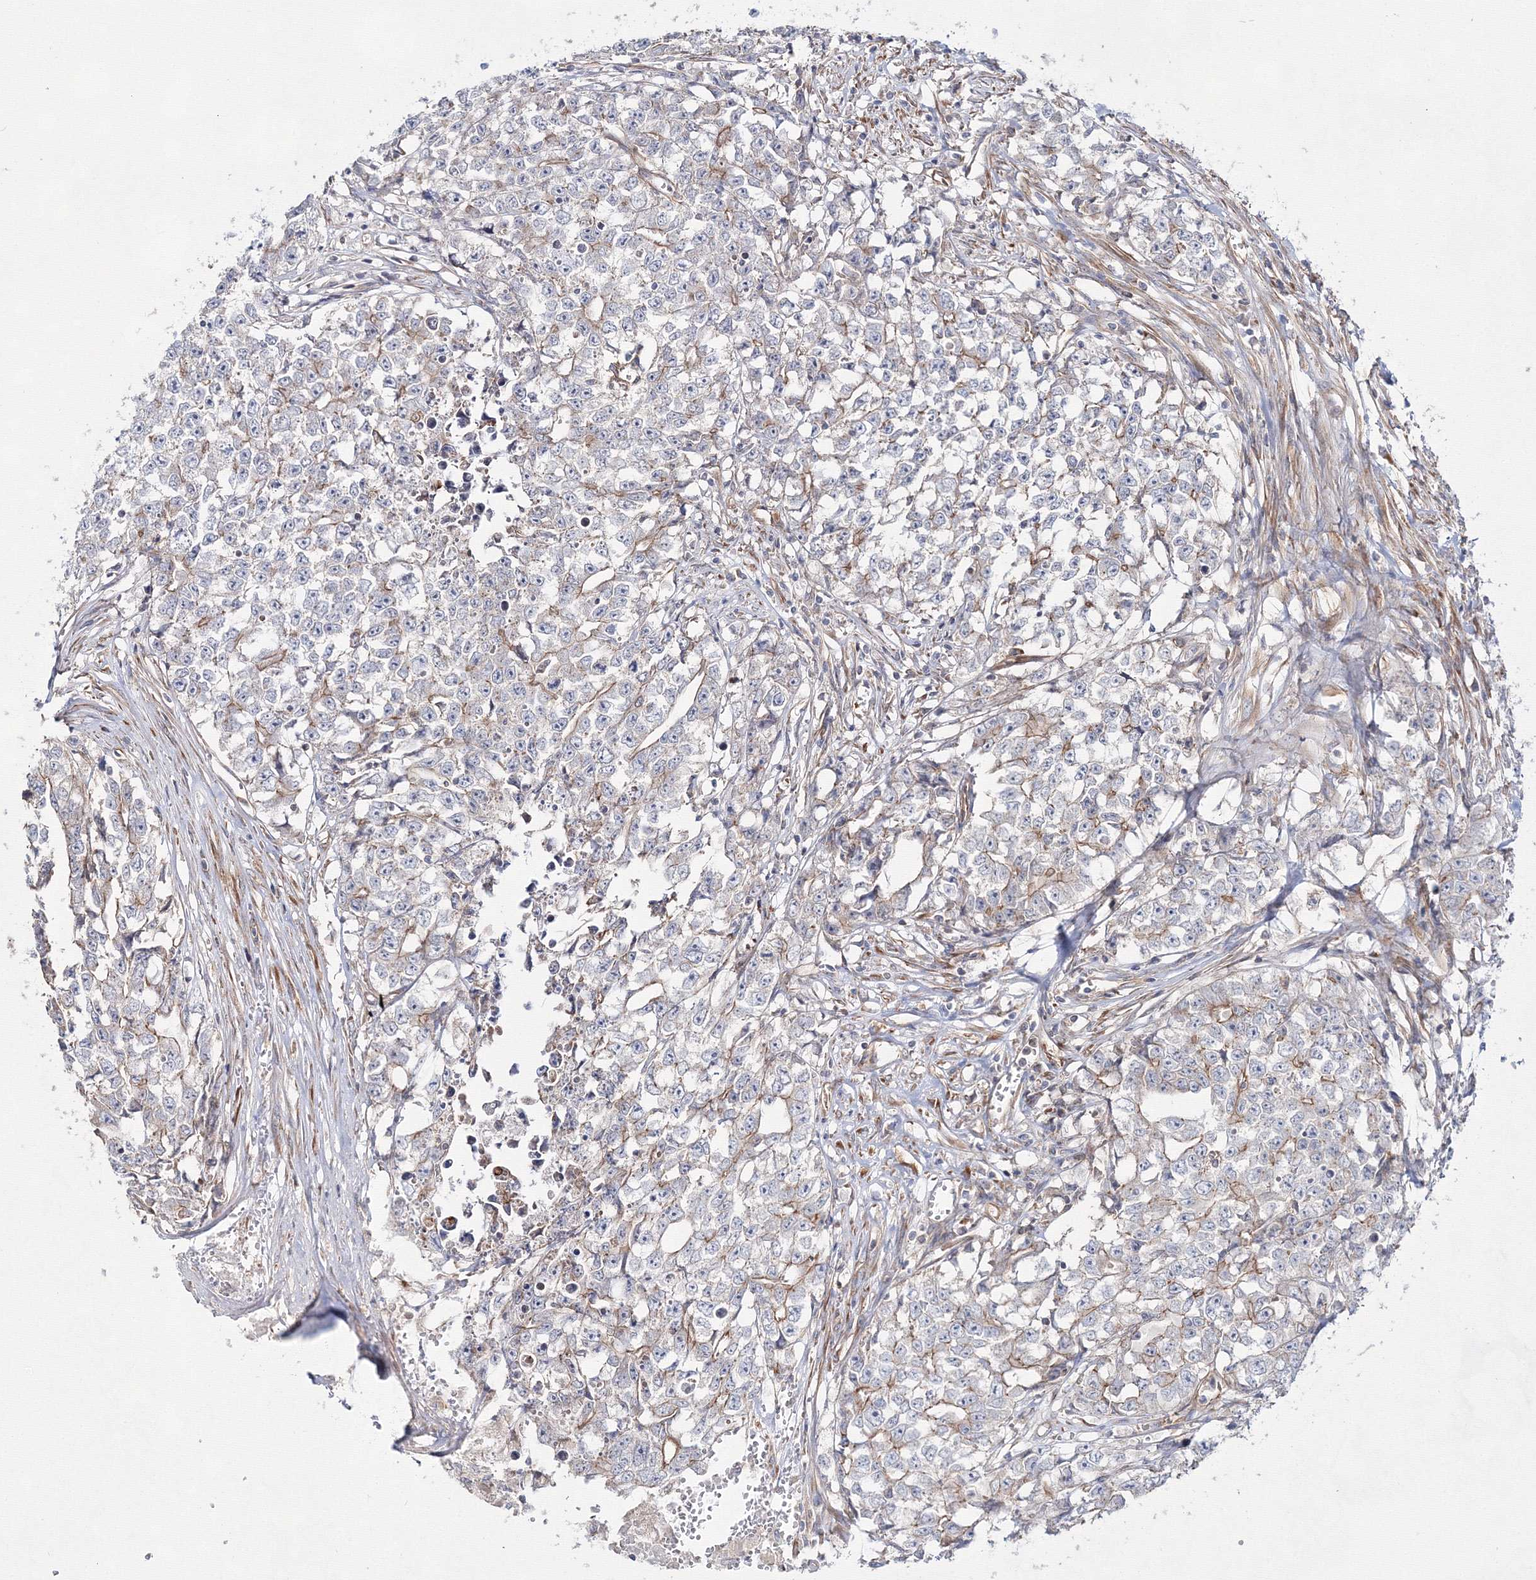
{"staining": {"intensity": "moderate", "quantity": "<25%", "location": "cytoplasmic/membranous"}, "tissue": "testis cancer", "cell_type": "Tumor cells", "image_type": "cancer", "snomed": [{"axis": "morphology", "description": "Seminoma, NOS"}, {"axis": "morphology", "description": "Carcinoma, Embryonal, NOS"}, {"axis": "topography", "description": "Testis"}], "caption": "DAB (3,3'-diaminobenzidine) immunohistochemical staining of embryonal carcinoma (testis) displays moderate cytoplasmic/membranous protein expression in approximately <25% of tumor cells. The staining is performed using DAB (3,3'-diaminobenzidine) brown chromogen to label protein expression. The nuclei are counter-stained blue using hematoxylin.", "gene": "EXOC6", "patient": {"sex": "male", "age": 43}}